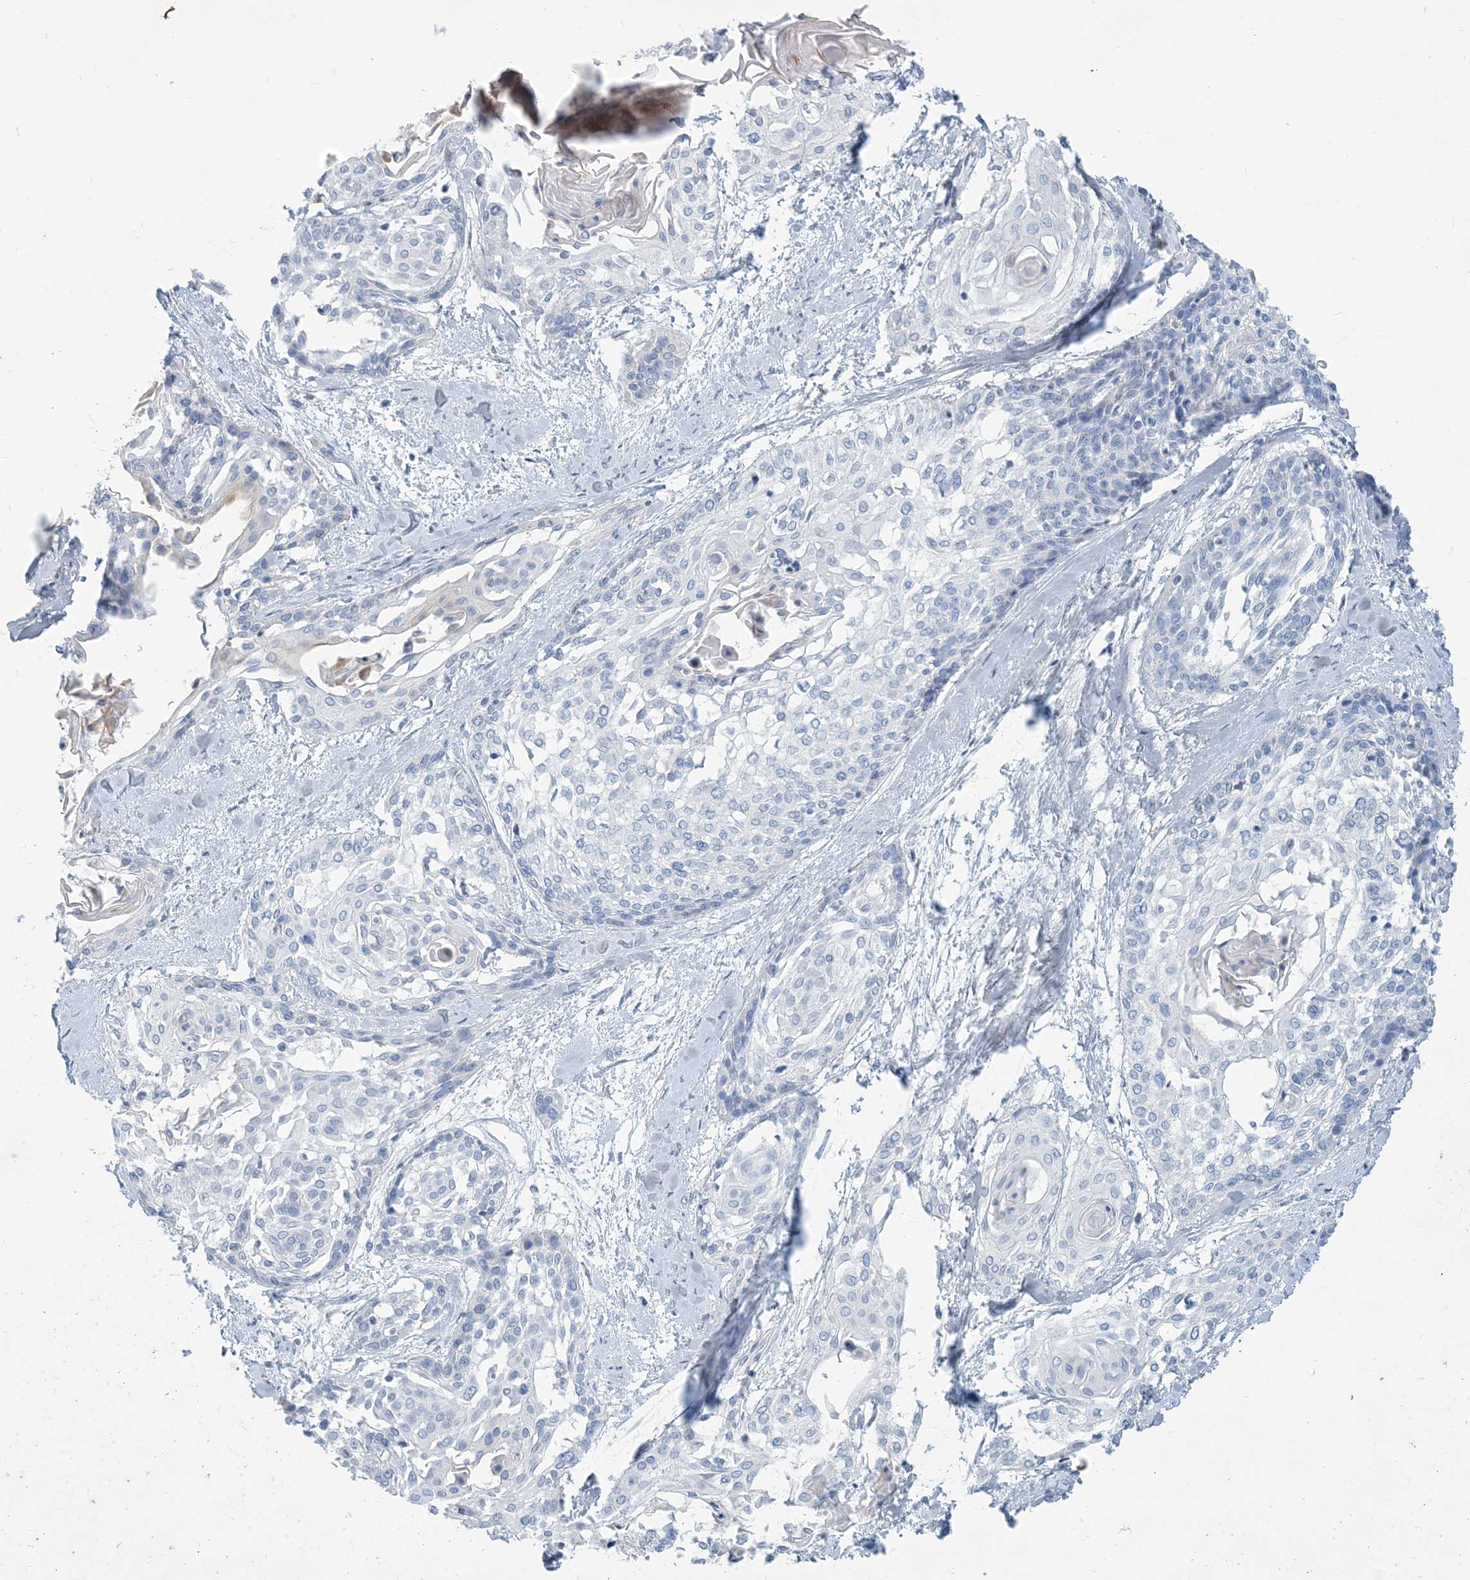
{"staining": {"intensity": "negative", "quantity": "none", "location": "none"}, "tissue": "cervical cancer", "cell_type": "Tumor cells", "image_type": "cancer", "snomed": [{"axis": "morphology", "description": "Squamous cell carcinoma, NOS"}, {"axis": "topography", "description": "Cervix"}], "caption": "Cervical cancer was stained to show a protein in brown. There is no significant staining in tumor cells. The staining was performed using DAB to visualize the protein expression in brown, while the nuclei were stained in blue with hematoxylin (Magnification: 20x).", "gene": "MOXD1", "patient": {"sex": "female", "age": 57}}